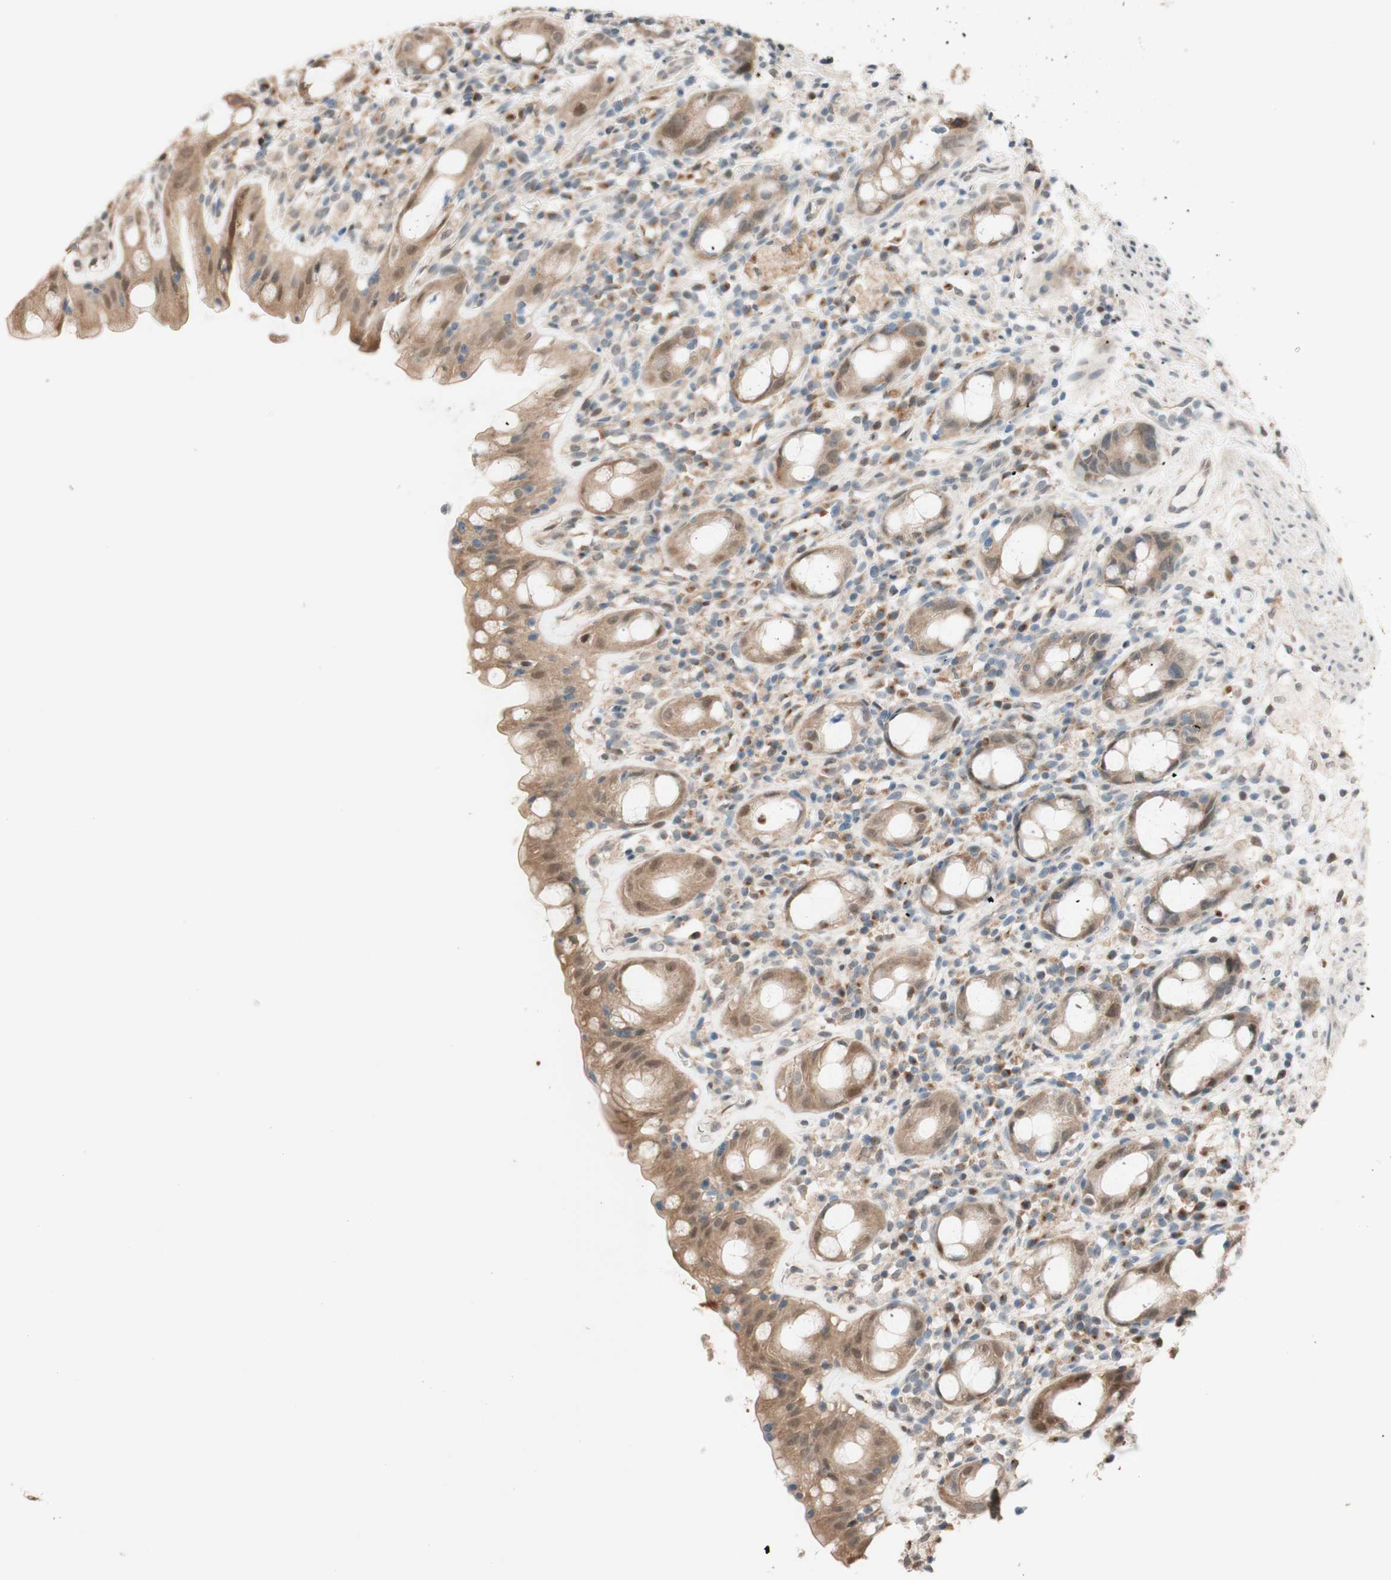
{"staining": {"intensity": "moderate", "quantity": ">75%", "location": "cytoplasmic/membranous"}, "tissue": "rectum", "cell_type": "Glandular cells", "image_type": "normal", "snomed": [{"axis": "morphology", "description": "Normal tissue, NOS"}, {"axis": "topography", "description": "Rectum"}], "caption": "A histopathology image of rectum stained for a protein demonstrates moderate cytoplasmic/membranous brown staining in glandular cells. The staining was performed using DAB to visualize the protein expression in brown, while the nuclei were stained in blue with hematoxylin (Magnification: 20x).", "gene": "CCNC", "patient": {"sex": "male", "age": 44}}